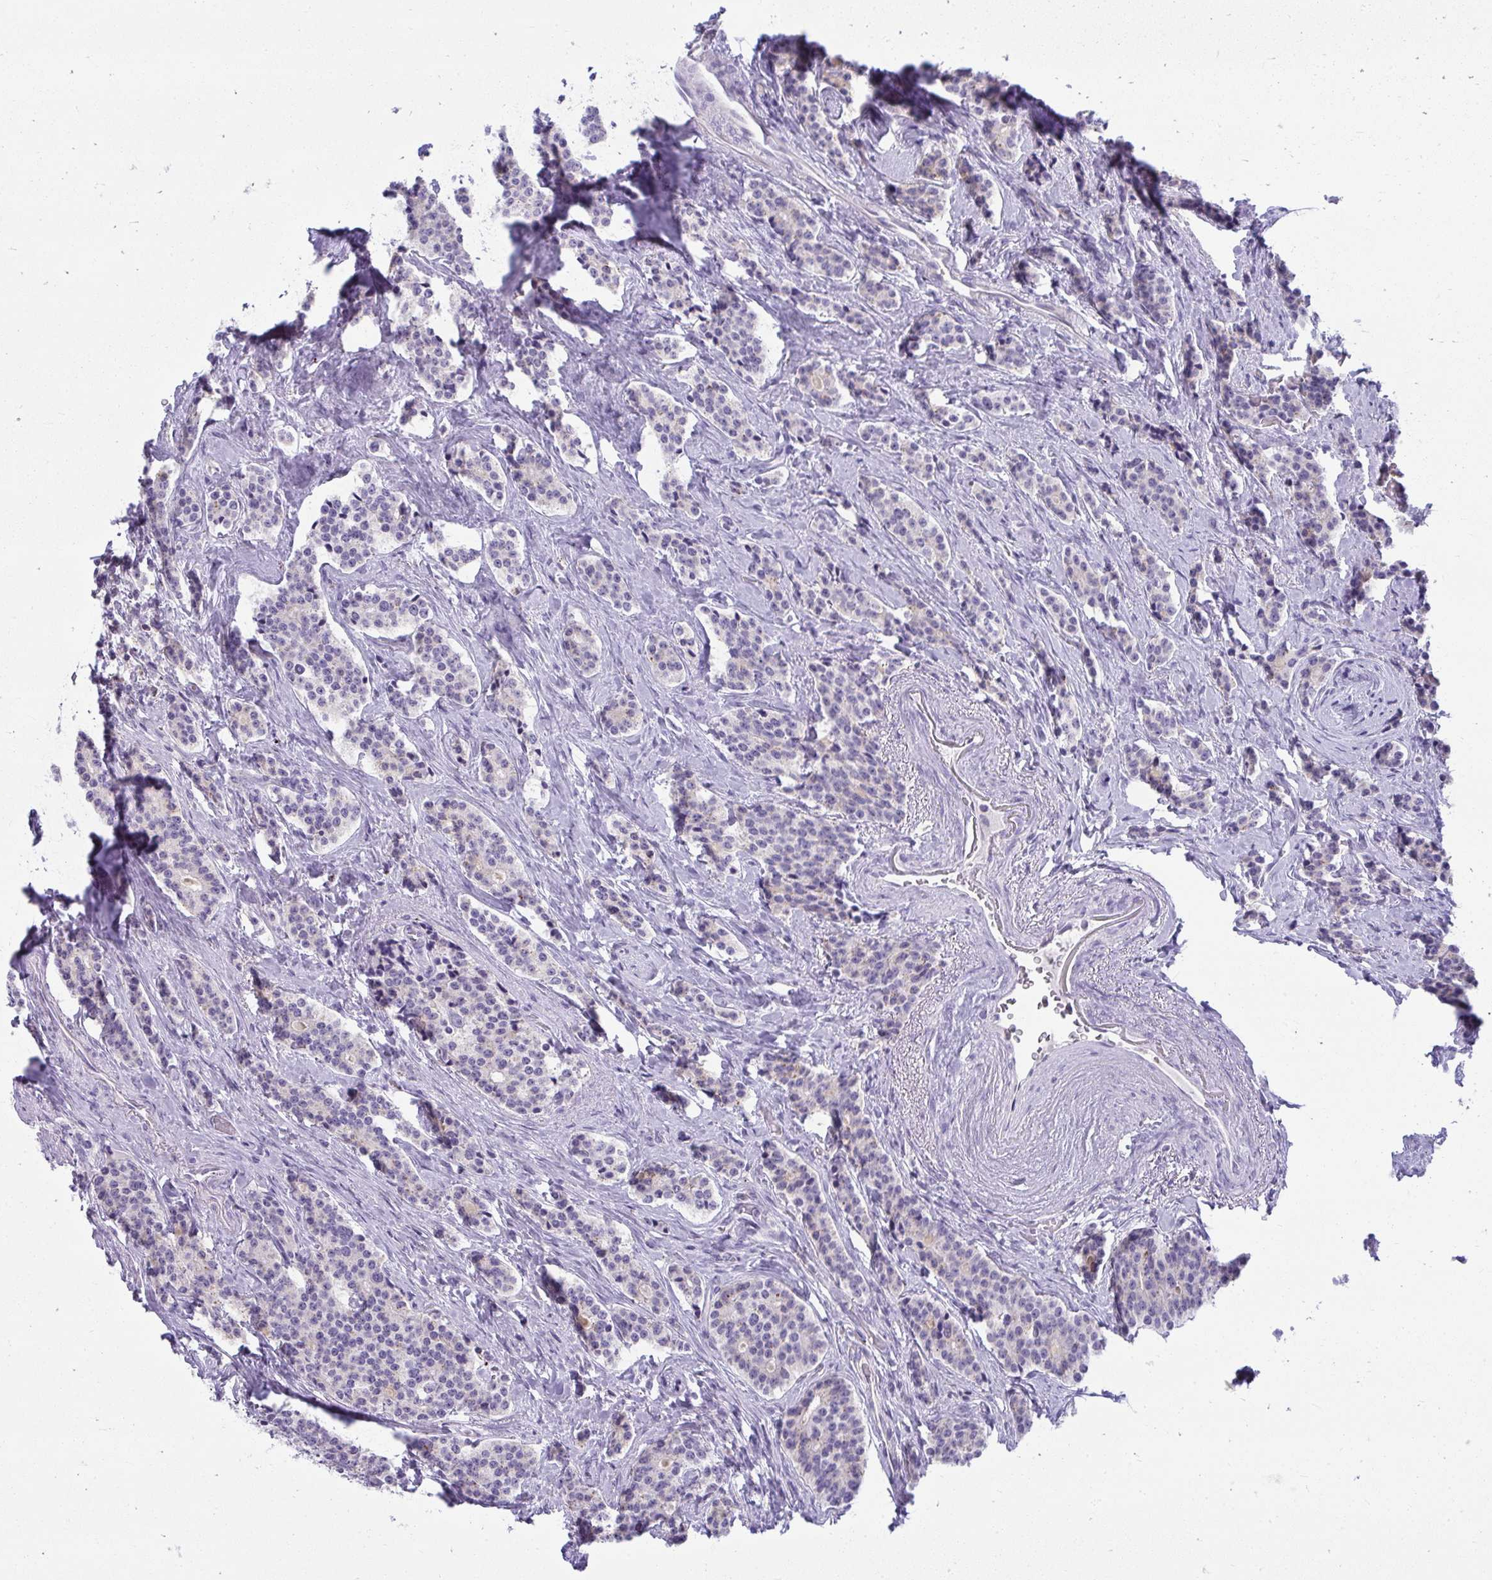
{"staining": {"intensity": "negative", "quantity": "none", "location": "none"}, "tissue": "carcinoid", "cell_type": "Tumor cells", "image_type": "cancer", "snomed": [{"axis": "morphology", "description": "Carcinoid, malignant, NOS"}, {"axis": "topography", "description": "Small intestine"}], "caption": "Carcinoid was stained to show a protein in brown. There is no significant staining in tumor cells.", "gene": "VPS4B", "patient": {"sex": "female", "age": 73}}